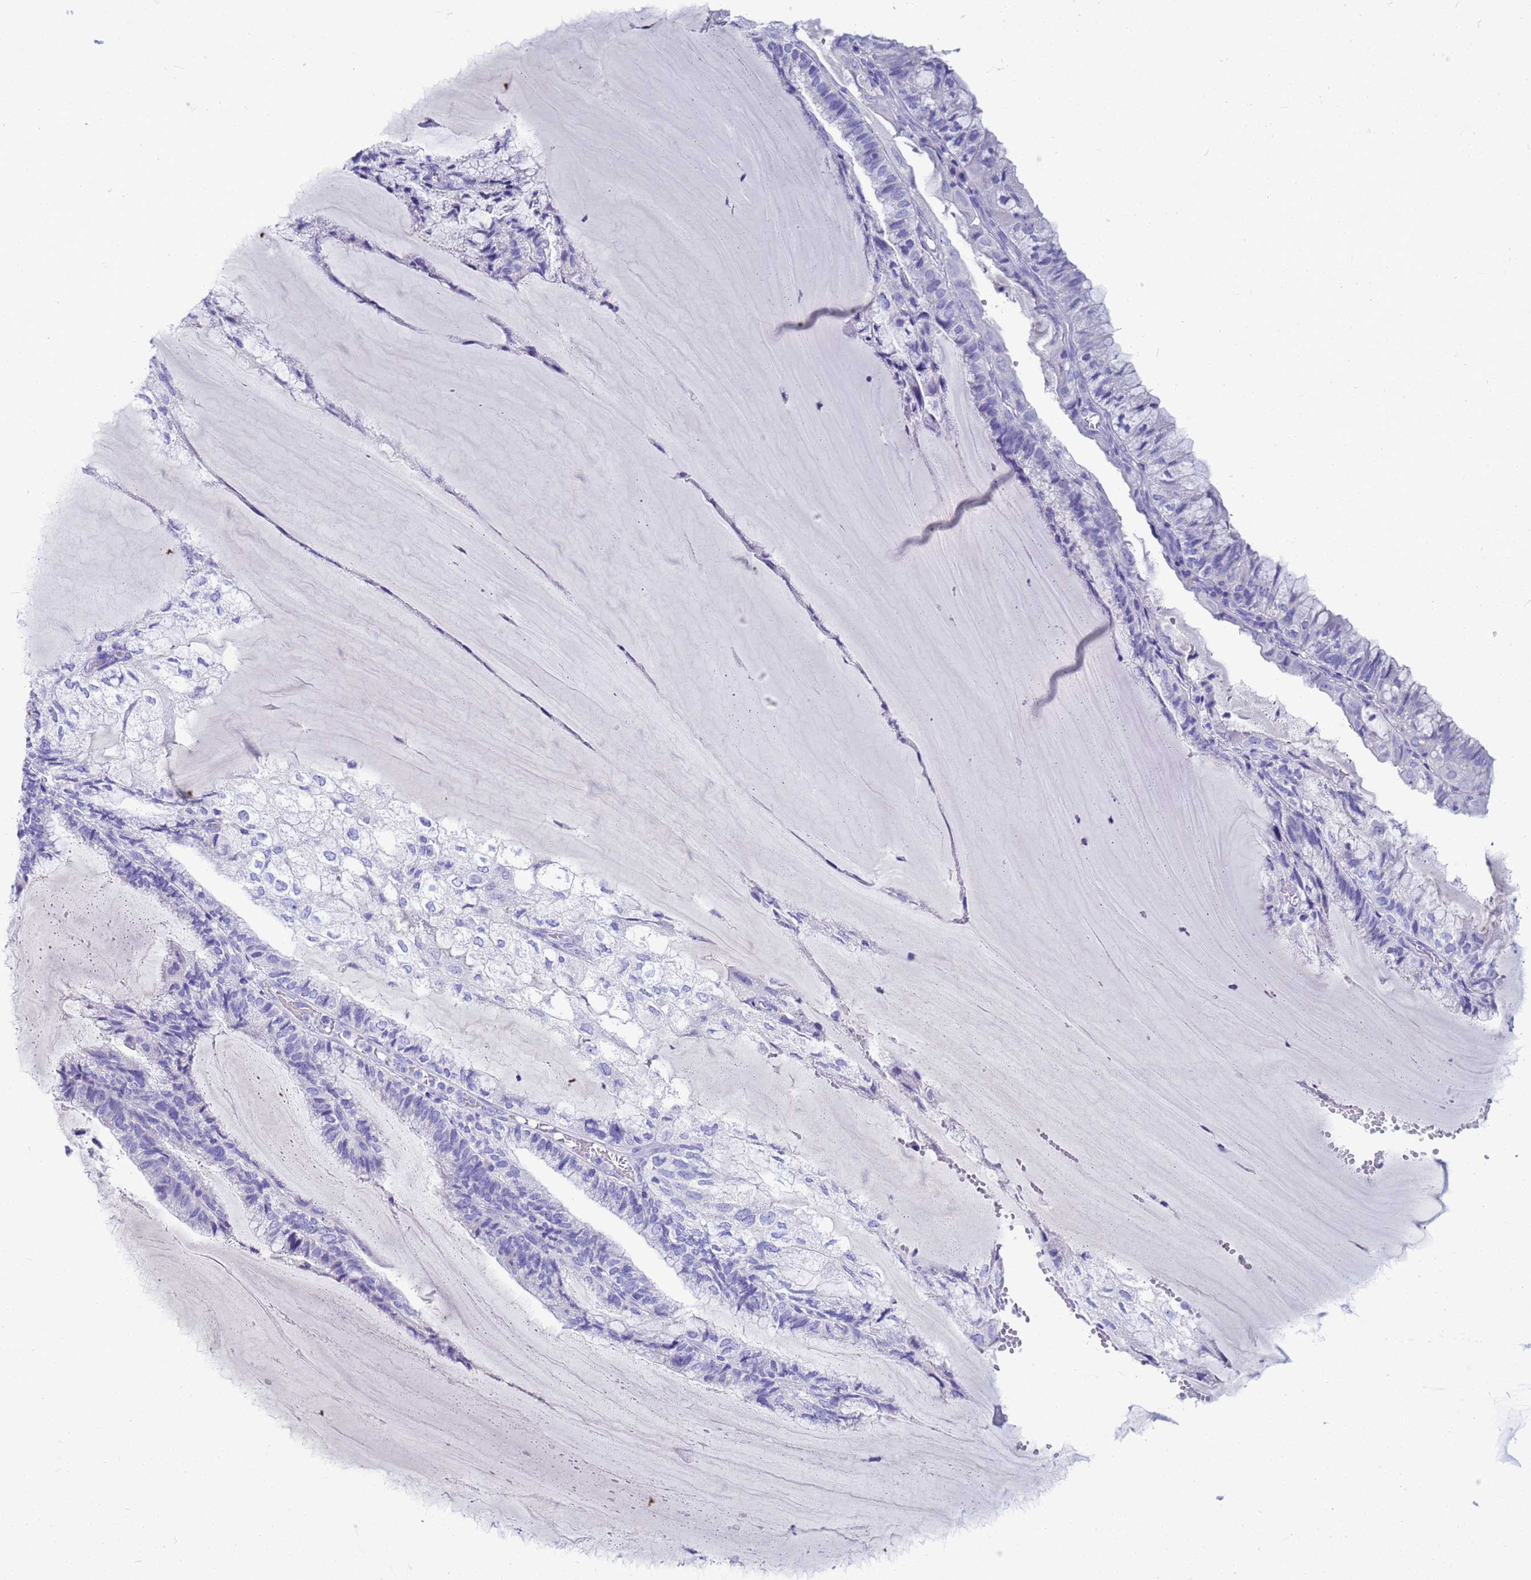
{"staining": {"intensity": "negative", "quantity": "none", "location": "none"}, "tissue": "endometrial cancer", "cell_type": "Tumor cells", "image_type": "cancer", "snomed": [{"axis": "morphology", "description": "Adenocarcinoma, NOS"}, {"axis": "topography", "description": "Endometrium"}], "caption": "A high-resolution histopathology image shows immunohistochemistry (IHC) staining of endometrial cancer, which shows no significant positivity in tumor cells.", "gene": "SYCN", "patient": {"sex": "female", "age": 81}}